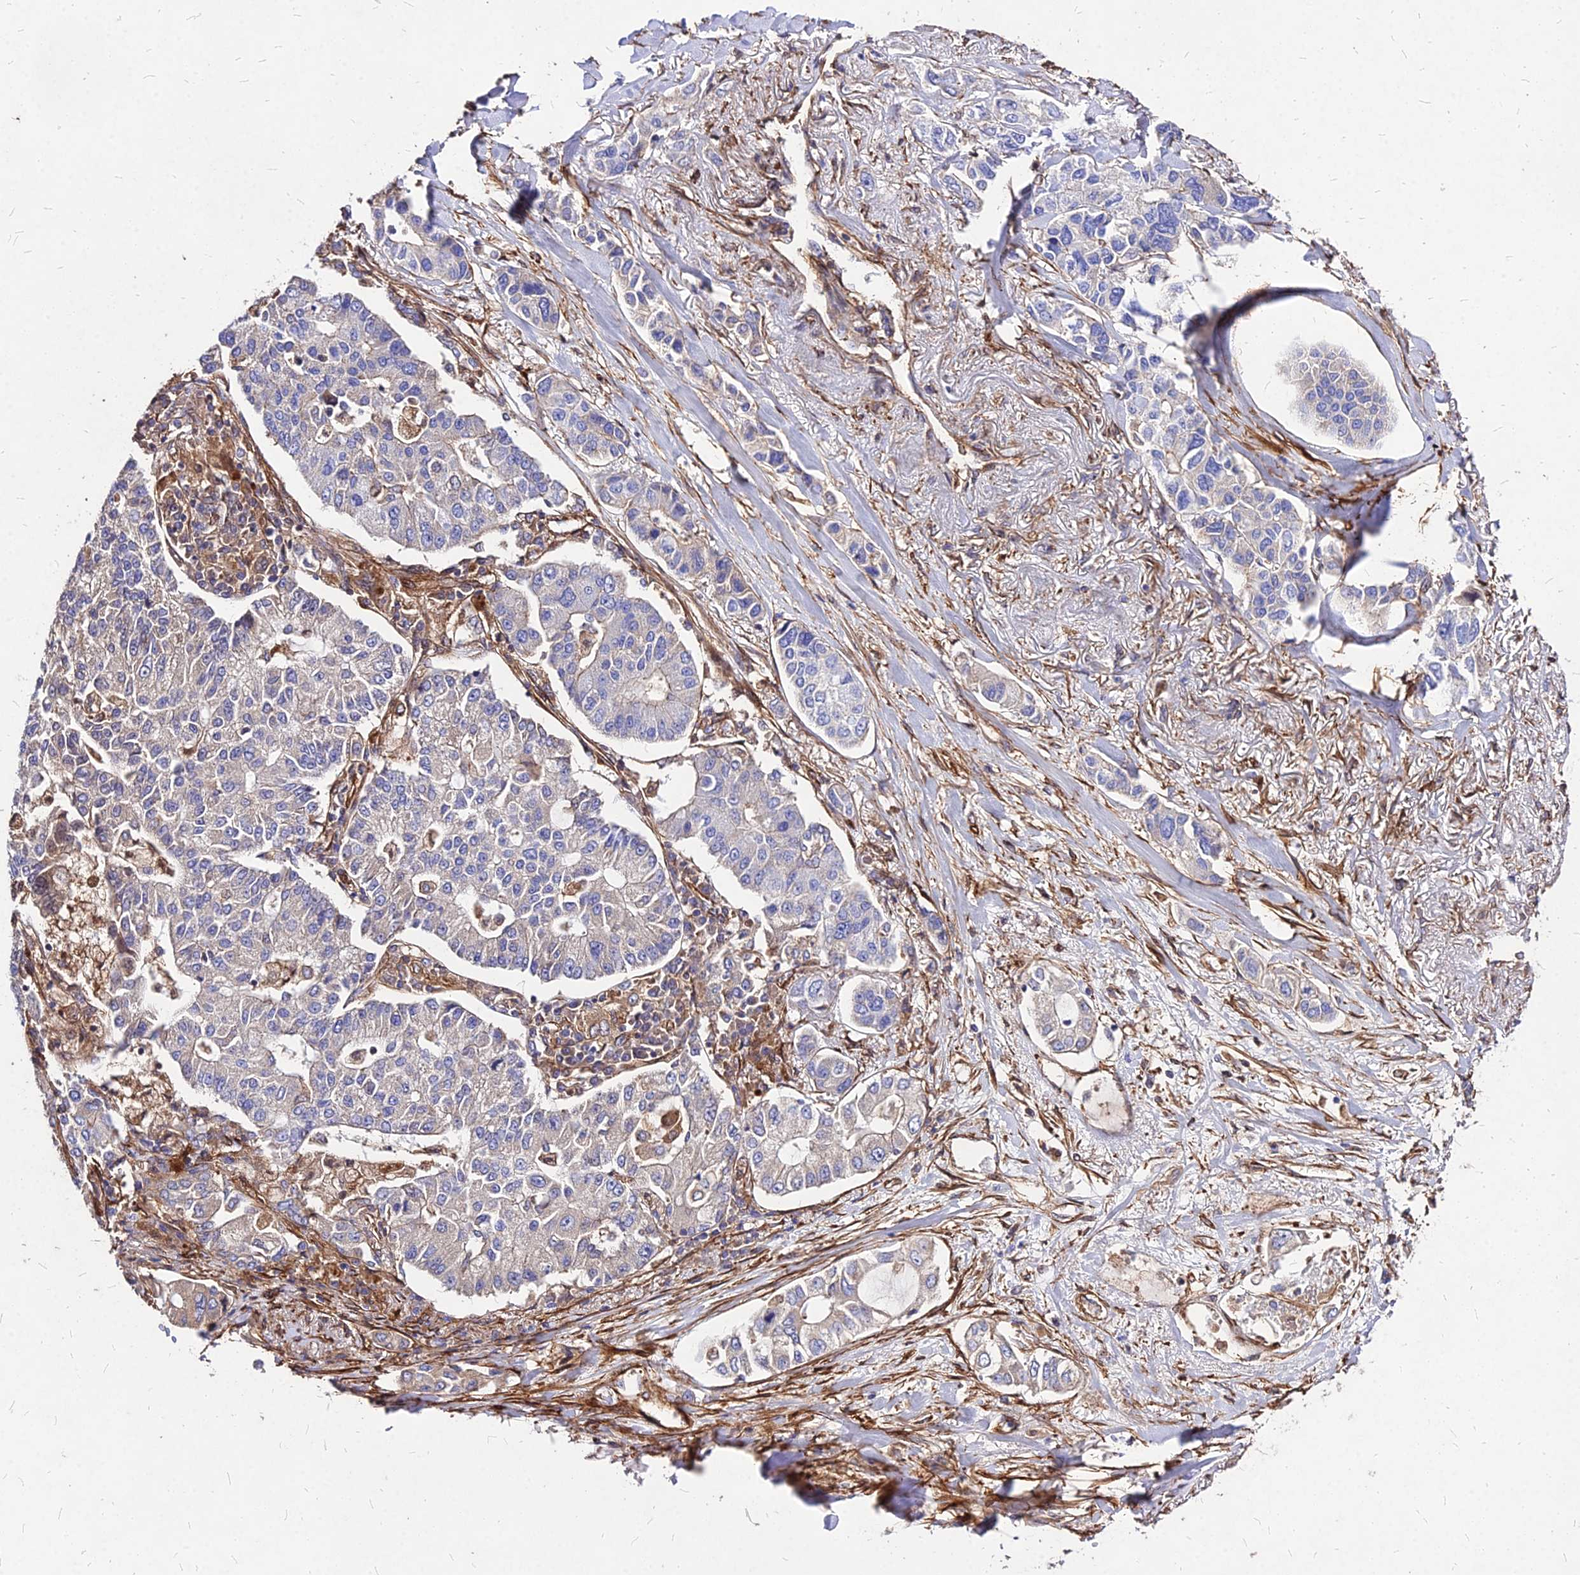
{"staining": {"intensity": "negative", "quantity": "none", "location": "none"}, "tissue": "lung cancer", "cell_type": "Tumor cells", "image_type": "cancer", "snomed": [{"axis": "morphology", "description": "Adenocarcinoma, NOS"}, {"axis": "topography", "description": "Lung"}], "caption": "Lung cancer was stained to show a protein in brown. There is no significant expression in tumor cells.", "gene": "EFCC1", "patient": {"sex": "male", "age": 49}}